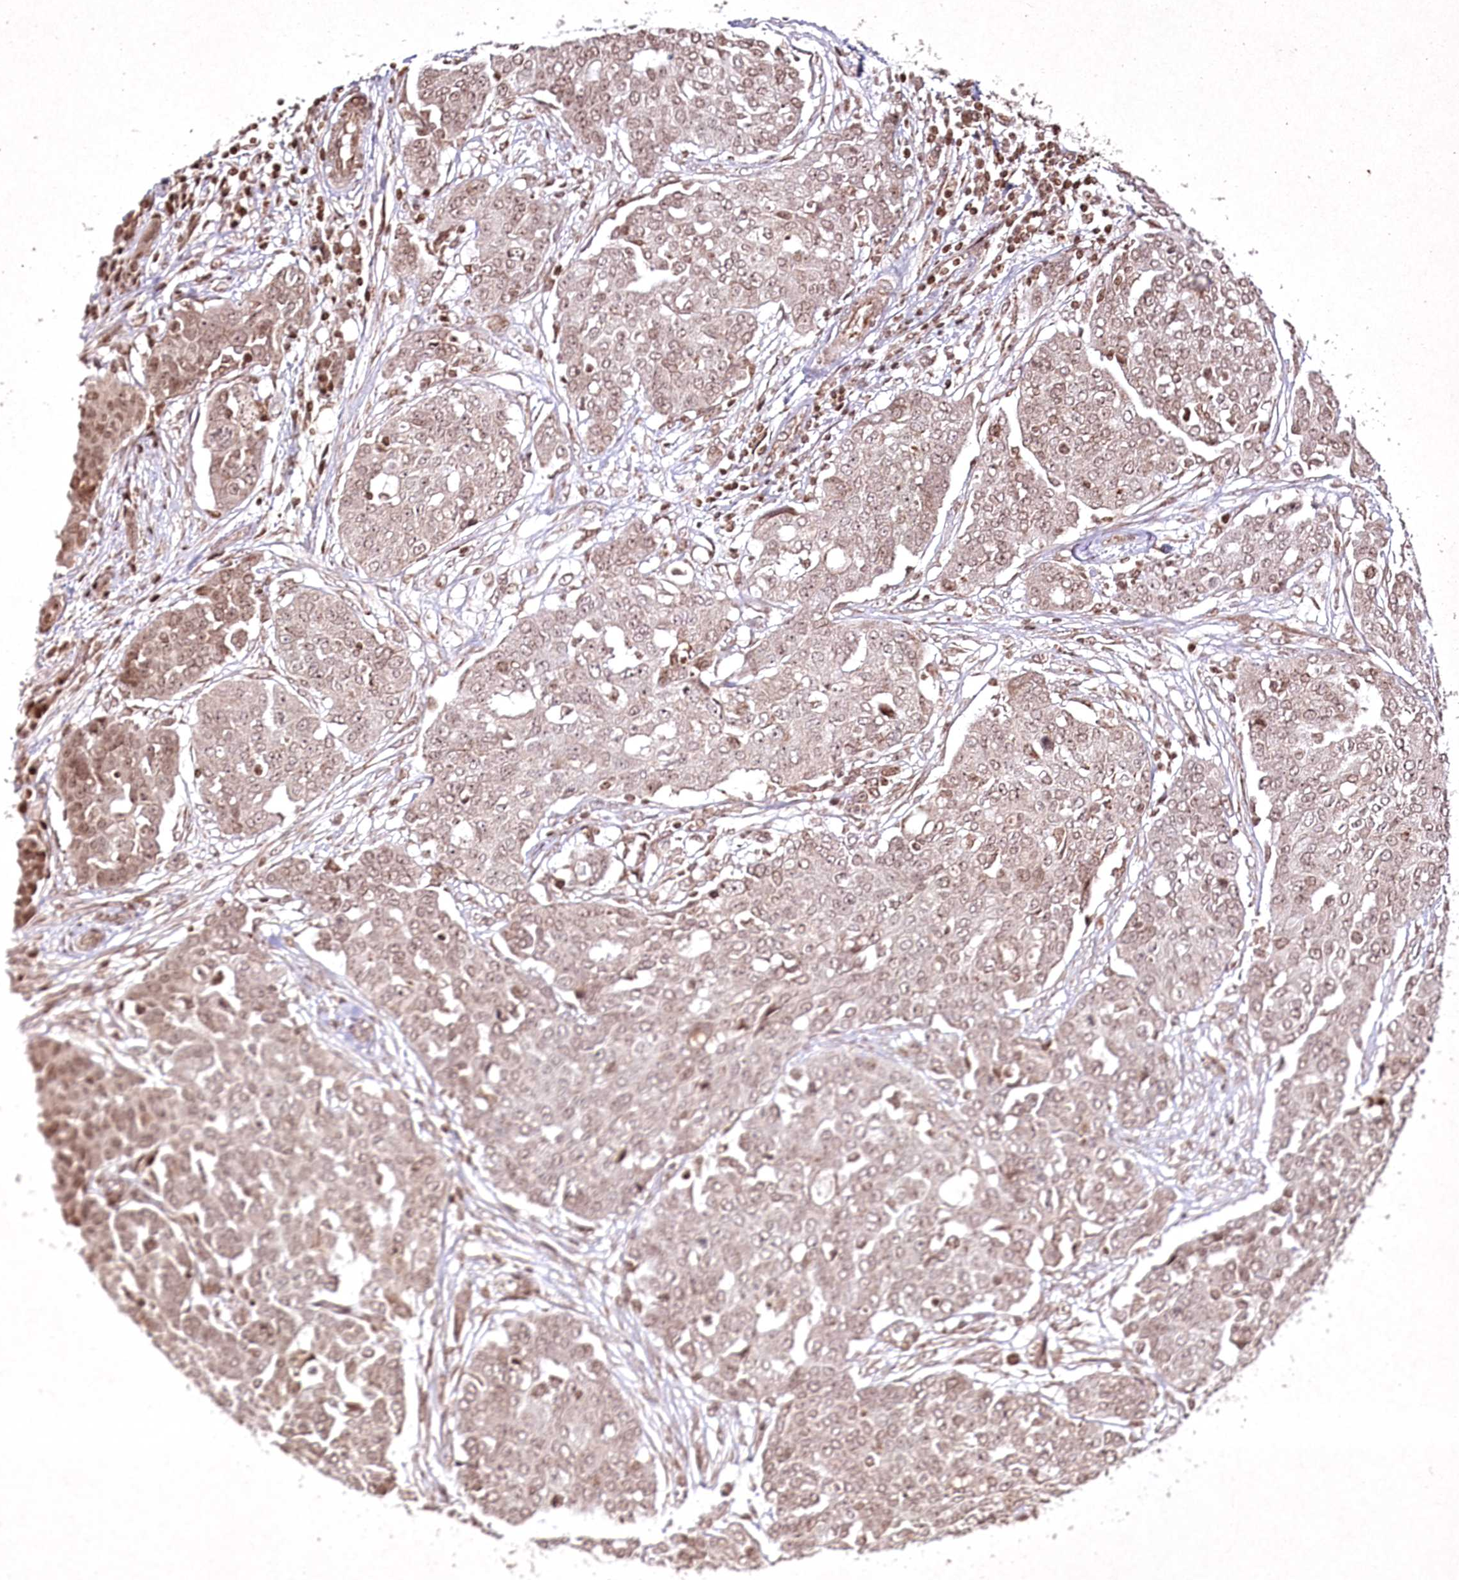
{"staining": {"intensity": "weak", "quantity": ">75%", "location": "nuclear"}, "tissue": "ovarian cancer", "cell_type": "Tumor cells", "image_type": "cancer", "snomed": [{"axis": "morphology", "description": "Cystadenocarcinoma, serous, NOS"}, {"axis": "topography", "description": "Soft tissue"}, {"axis": "topography", "description": "Ovary"}], "caption": "Weak nuclear protein expression is present in about >75% of tumor cells in ovarian cancer (serous cystadenocarcinoma).", "gene": "CARM1", "patient": {"sex": "female", "age": 57}}